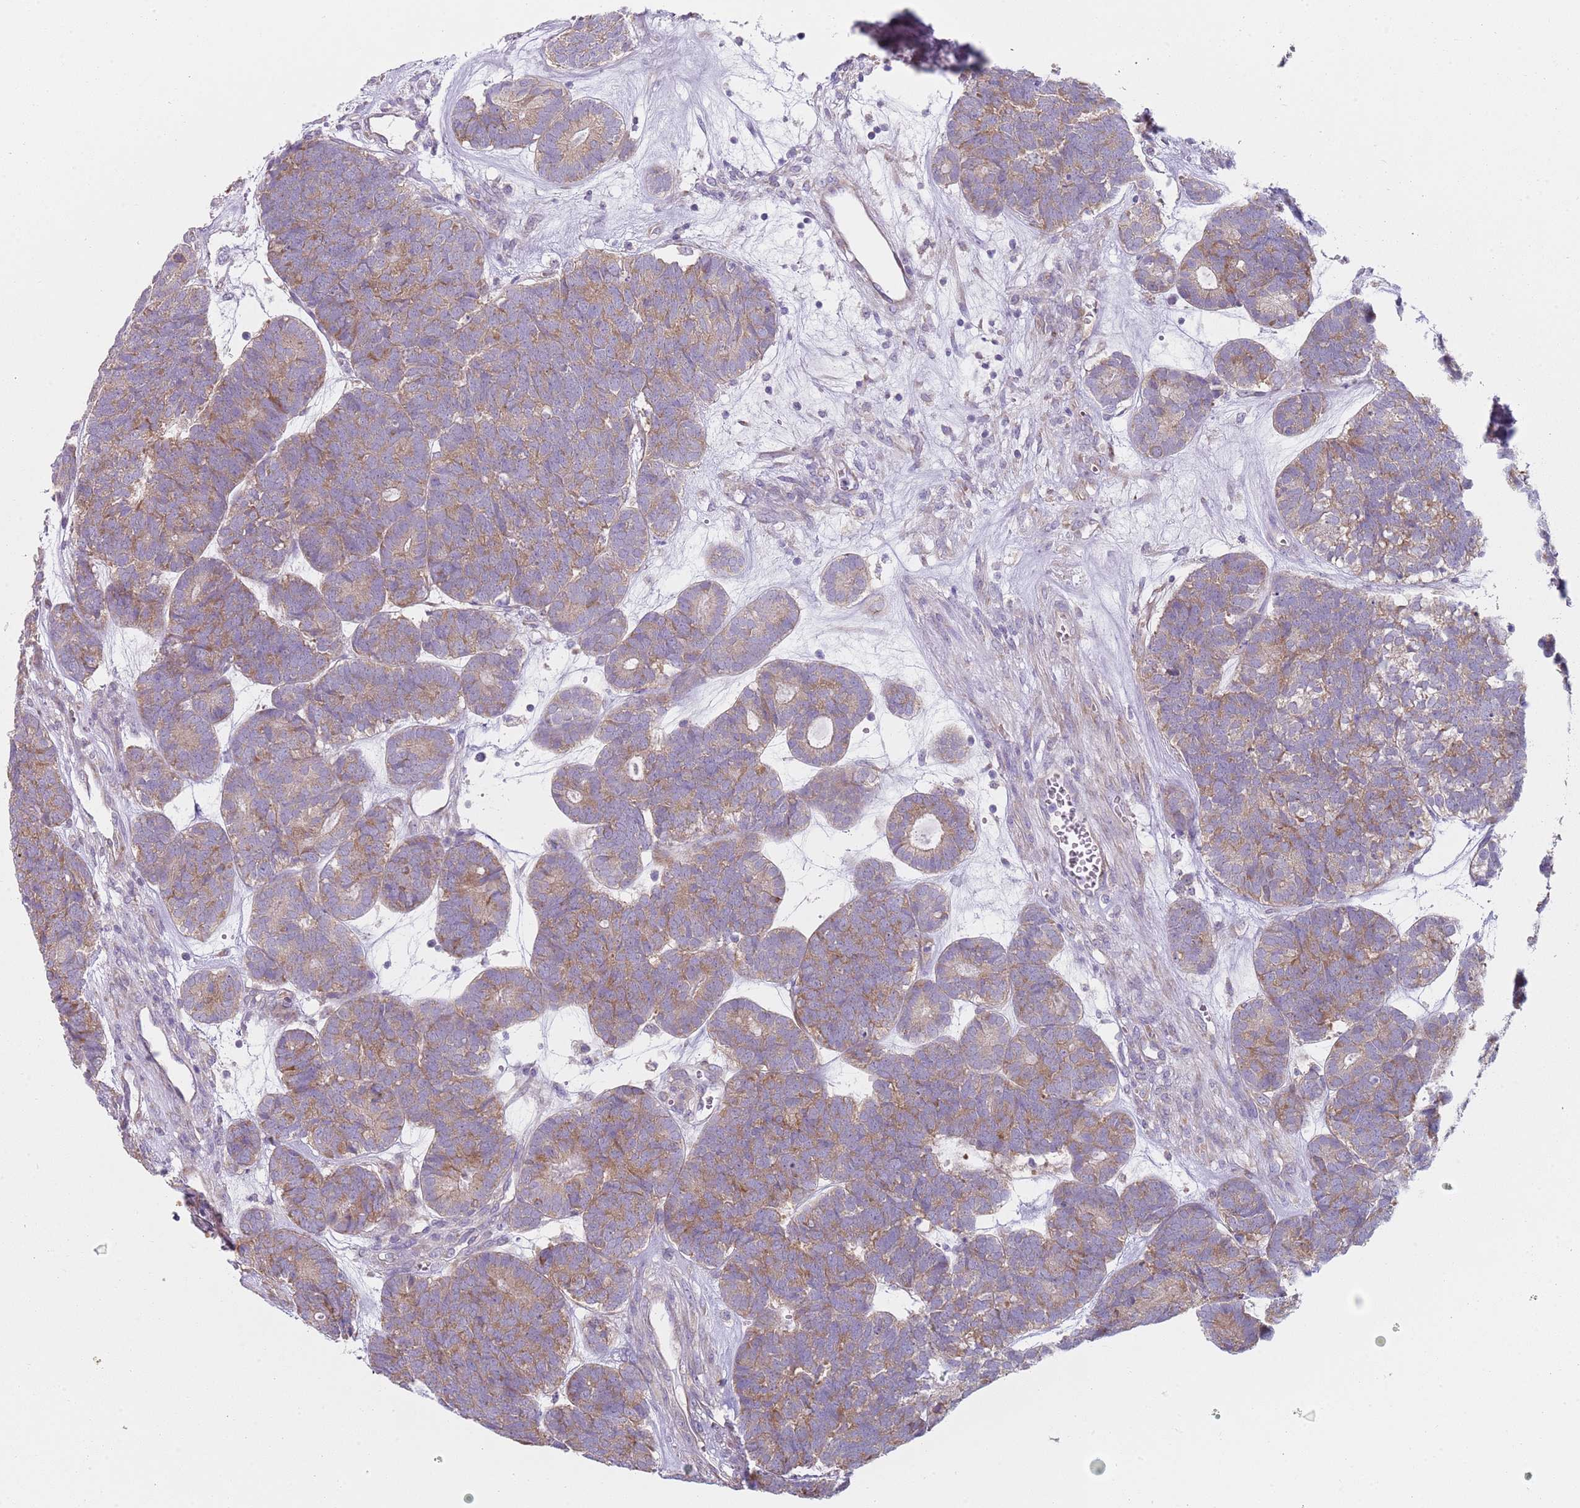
{"staining": {"intensity": "weak", "quantity": ">75%", "location": "cytoplasmic/membranous"}, "tissue": "head and neck cancer", "cell_type": "Tumor cells", "image_type": "cancer", "snomed": [{"axis": "morphology", "description": "Adenocarcinoma, NOS"}, {"axis": "topography", "description": "Head-Neck"}], "caption": "Human head and neck adenocarcinoma stained with a protein marker exhibits weak staining in tumor cells.", "gene": "SLC26A6", "patient": {"sex": "female", "age": 81}}